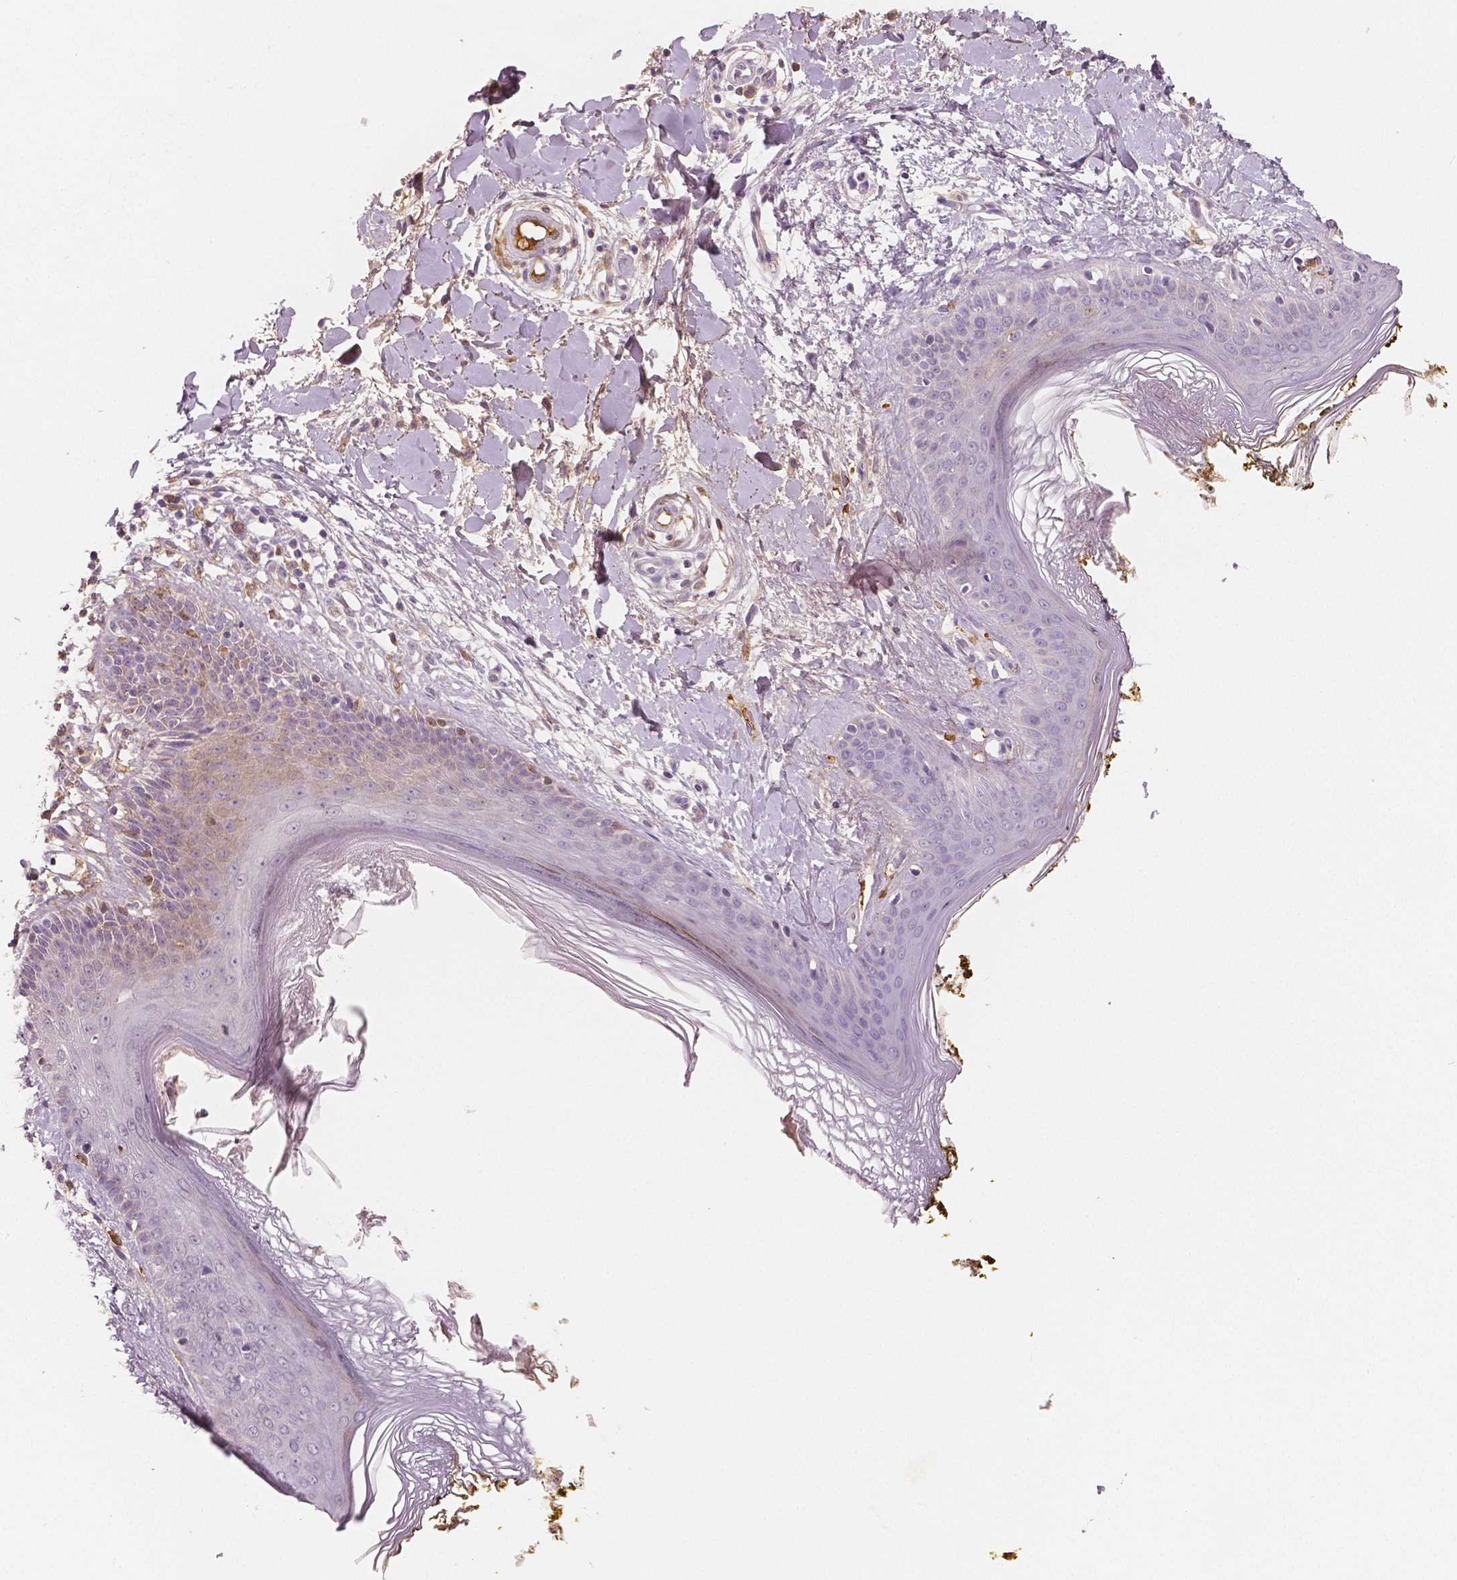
{"staining": {"intensity": "negative", "quantity": "none", "location": "none"}, "tissue": "skin", "cell_type": "Fibroblasts", "image_type": "normal", "snomed": [{"axis": "morphology", "description": "Normal tissue, NOS"}, {"axis": "topography", "description": "Skin"}], "caption": "Photomicrograph shows no protein positivity in fibroblasts of unremarkable skin.", "gene": "APOA4", "patient": {"sex": "female", "age": 34}}